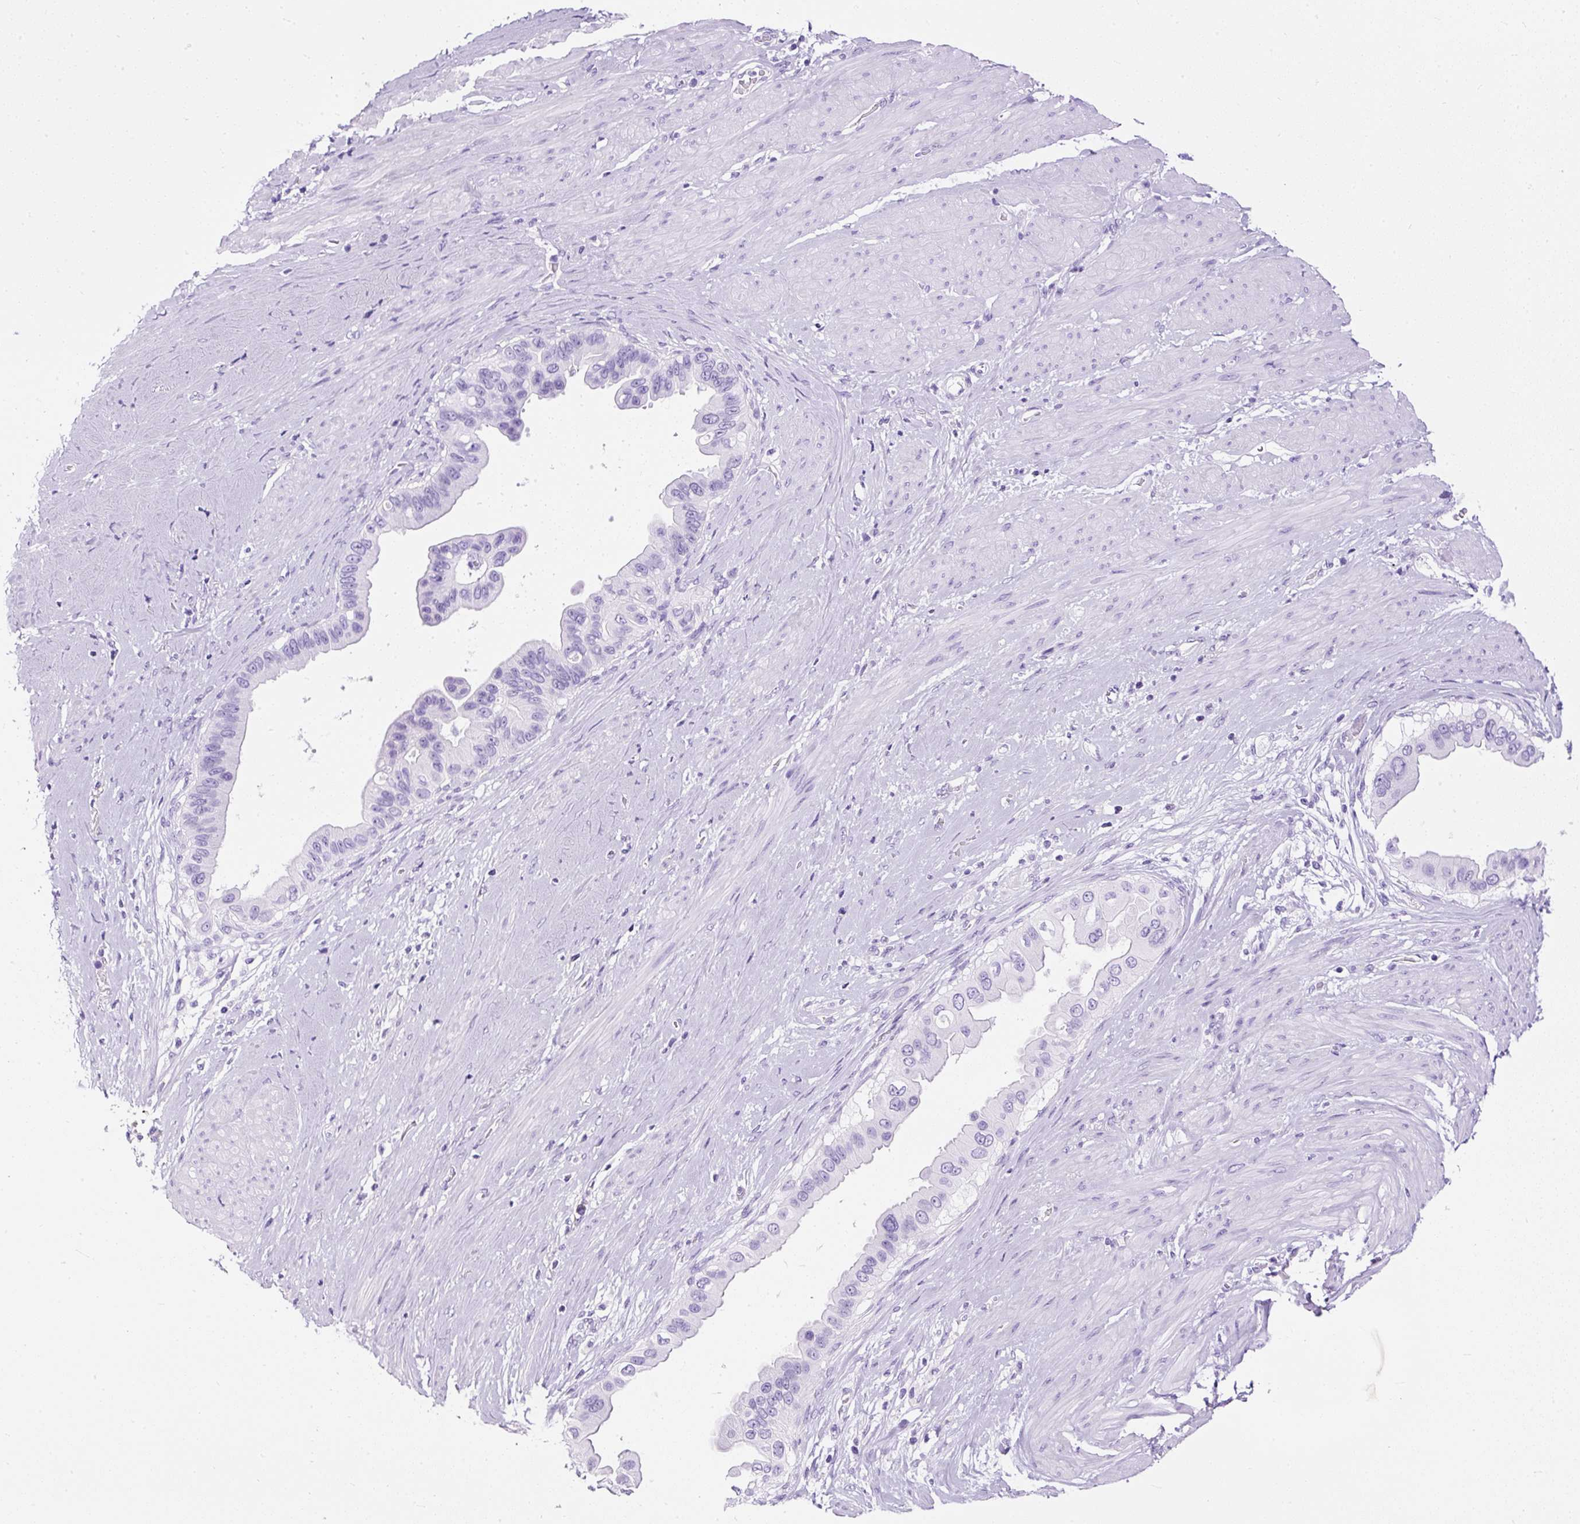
{"staining": {"intensity": "negative", "quantity": "none", "location": "none"}, "tissue": "pancreatic cancer", "cell_type": "Tumor cells", "image_type": "cancer", "snomed": [{"axis": "morphology", "description": "Adenocarcinoma, NOS"}, {"axis": "topography", "description": "Pancreas"}], "caption": "Histopathology image shows no protein positivity in tumor cells of pancreatic adenocarcinoma tissue. Nuclei are stained in blue.", "gene": "NTS", "patient": {"sex": "female", "age": 56}}